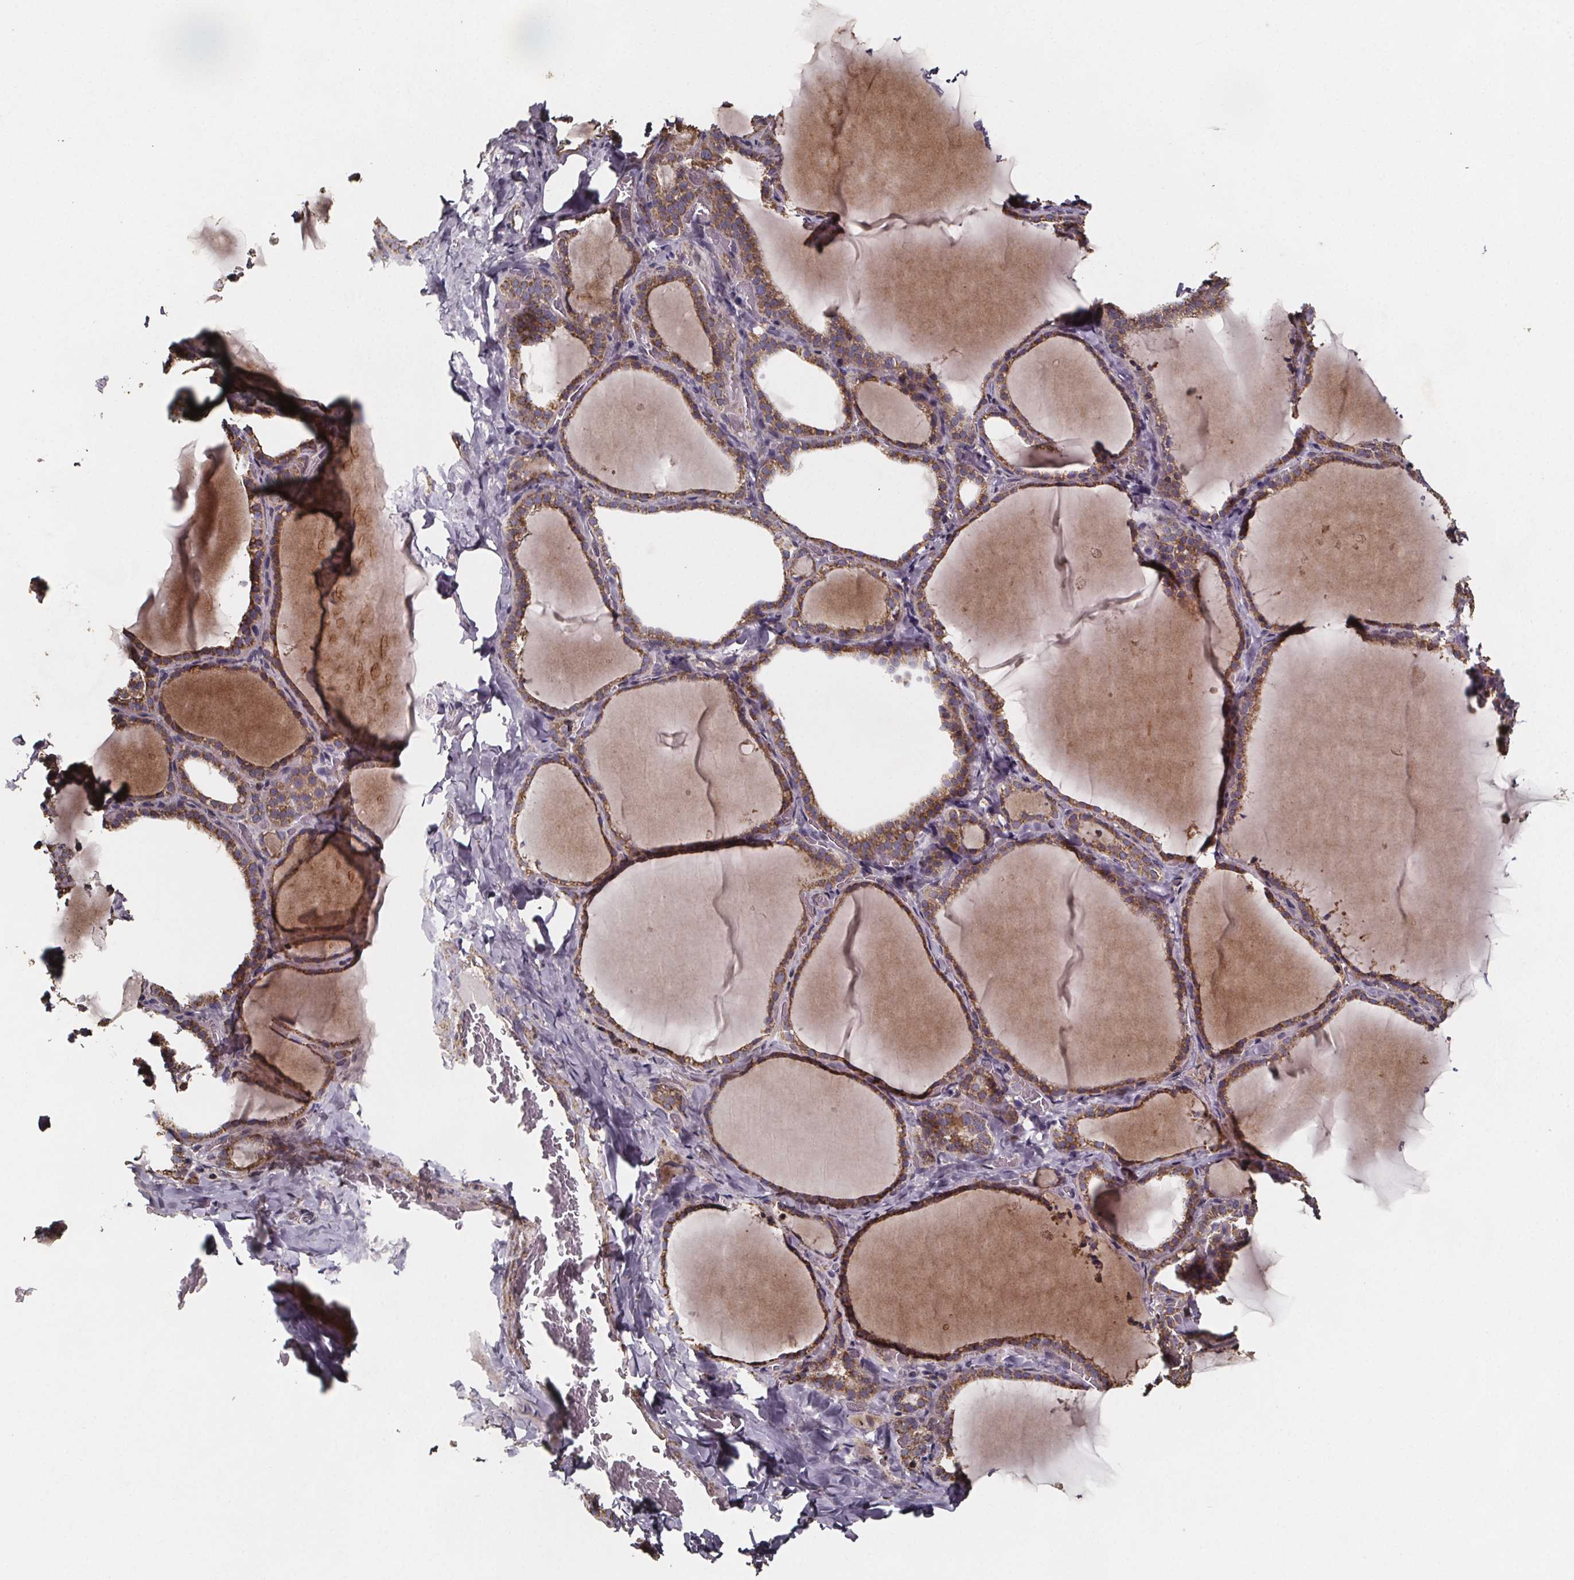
{"staining": {"intensity": "moderate", "quantity": ">75%", "location": "cytoplasmic/membranous"}, "tissue": "thyroid gland", "cell_type": "Glandular cells", "image_type": "normal", "snomed": [{"axis": "morphology", "description": "Normal tissue, NOS"}, {"axis": "topography", "description": "Thyroid gland"}], "caption": "Thyroid gland stained with a brown dye displays moderate cytoplasmic/membranous positive expression in about >75% of glandular cells.", "gene": "SLC35D2", "patient": {"sex": "female", "age": 22}}